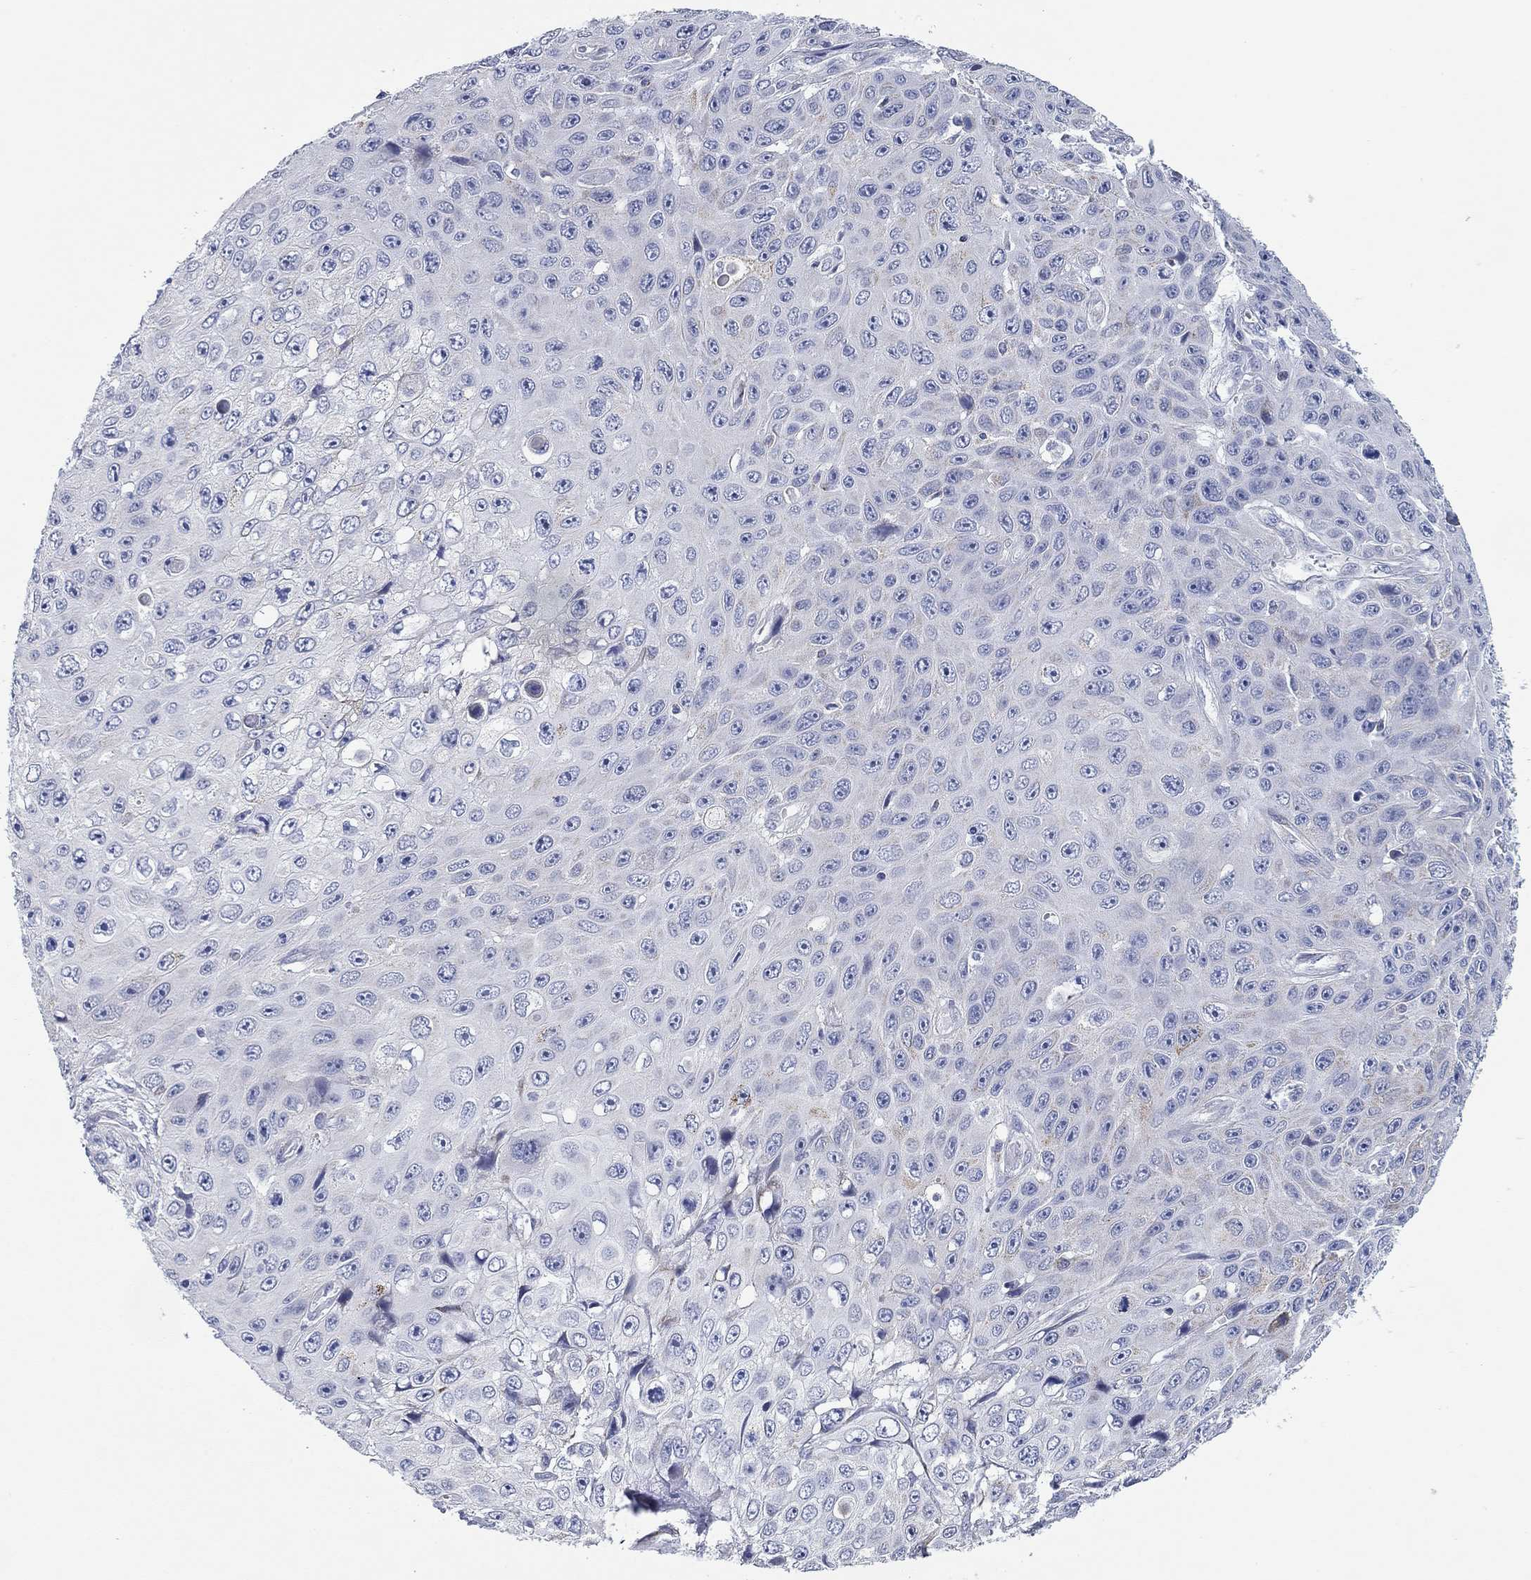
{"staining": {"intensity": "negative", "quantity": "none", "location": "none"}, "tissue": "skin cancer", "cell_type": "Tumor cells", "image_type": "cancer", "snomed": [{"axis": "morphology", "description": "Squamous cell carcinoma, NOS"}, {"axis": "topography", "description": "Skin"}], "caption": "A micrograph of skin cancer stained for a protein displays no brown staining in tumor cells.", "gene": "CHI3L2", "patient": {"sex": "male", "age": 82}}